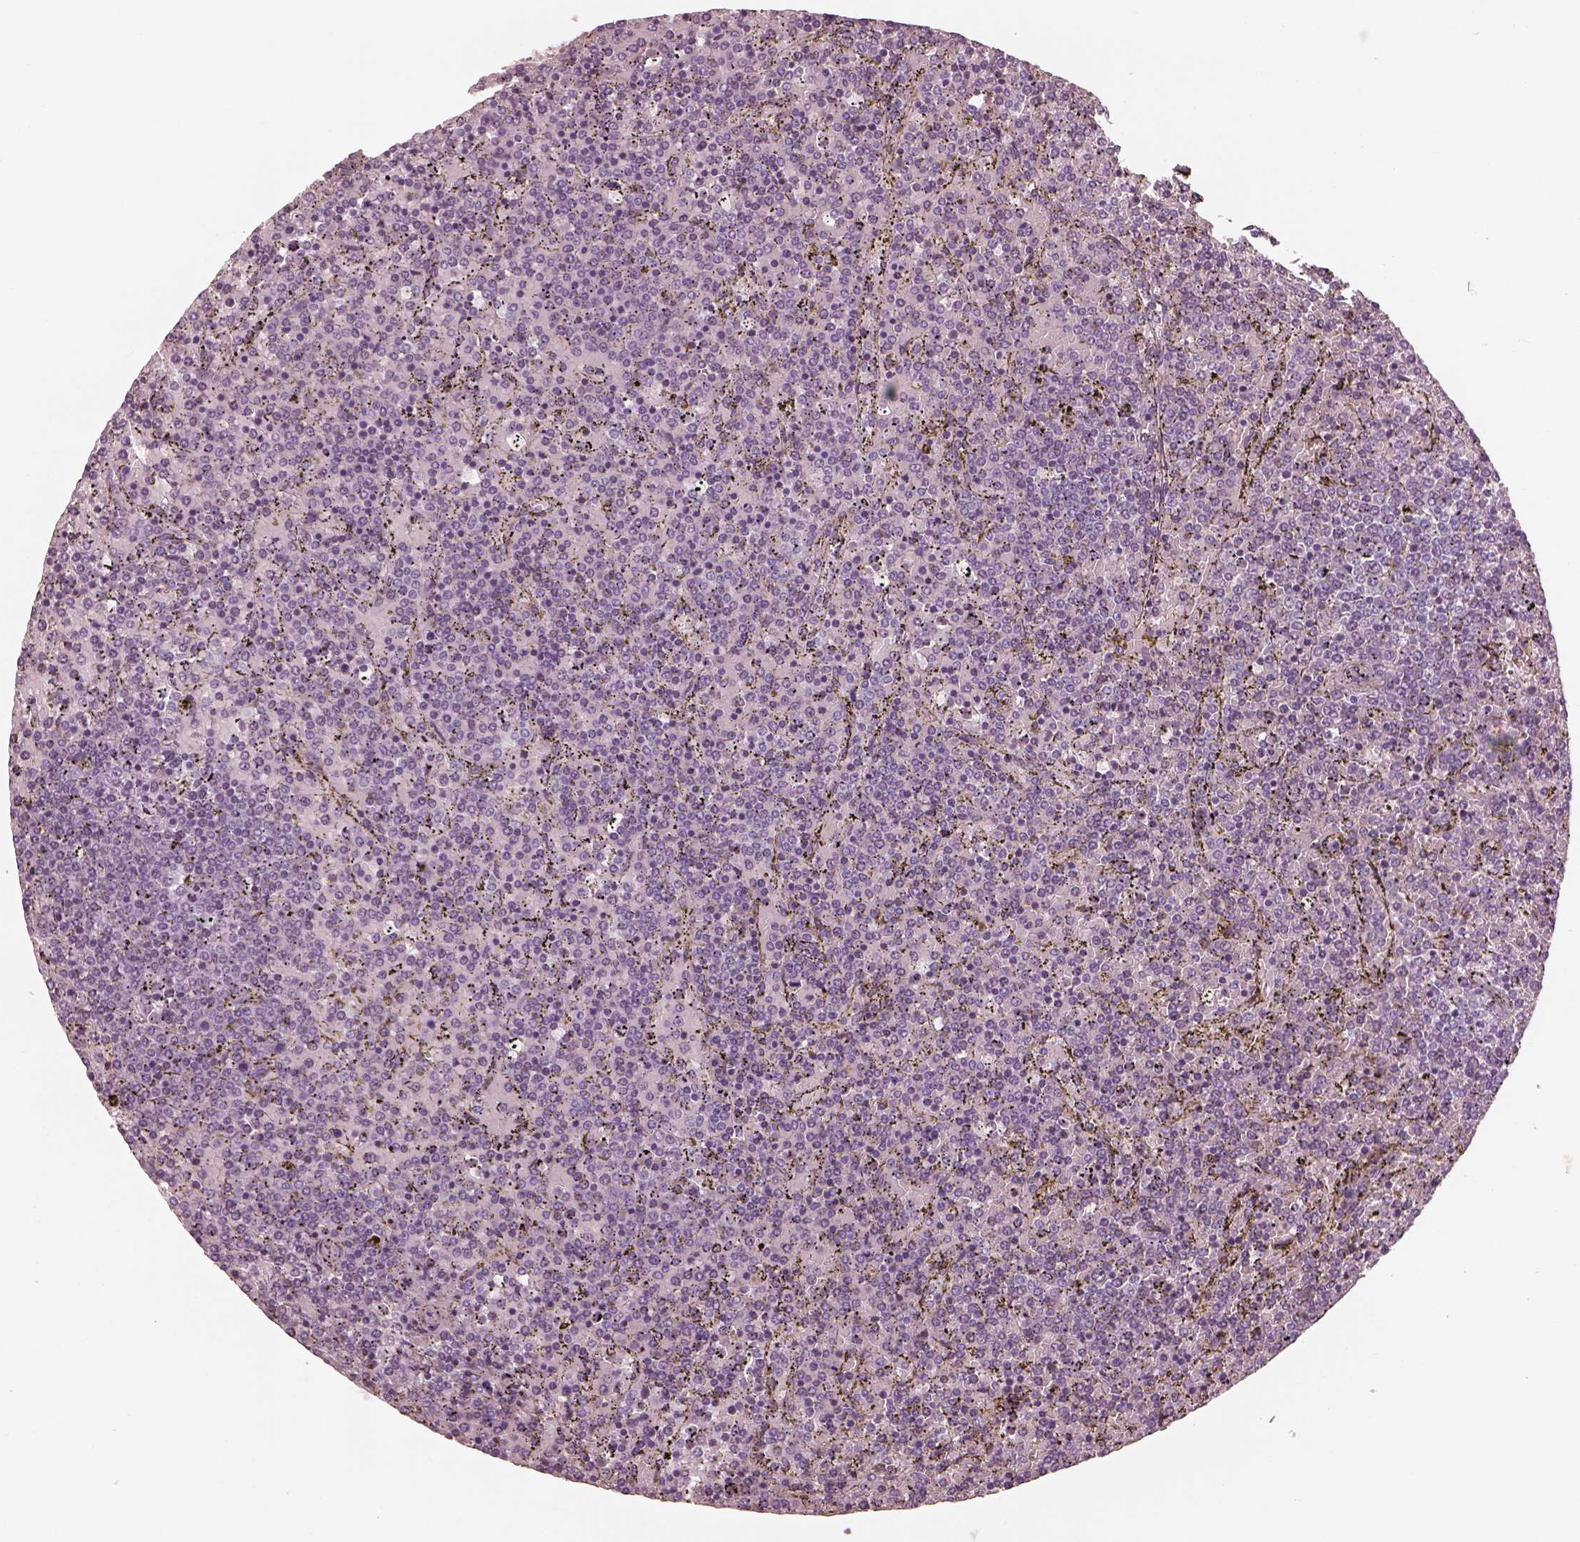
{"staining": {"intensity": "negative", "quantity": "none", "location": "none"}, "tissue": "lymphoma", "cell_type": "Tumor cells", "image_type": "cancer", "snomed": [{"axis": "morphology", "description": "Malignant lymphoma, non-Hodgkin's type, Low grade"}, {"axis": "topography", "description": "Spleen"}], "caption": "Tumor cells show no significant expression in low-grade malignant lymphoma, non-Hodgkin's type.", "gene": "FABP9", "patient": {"sex": "female", "age": 77}}